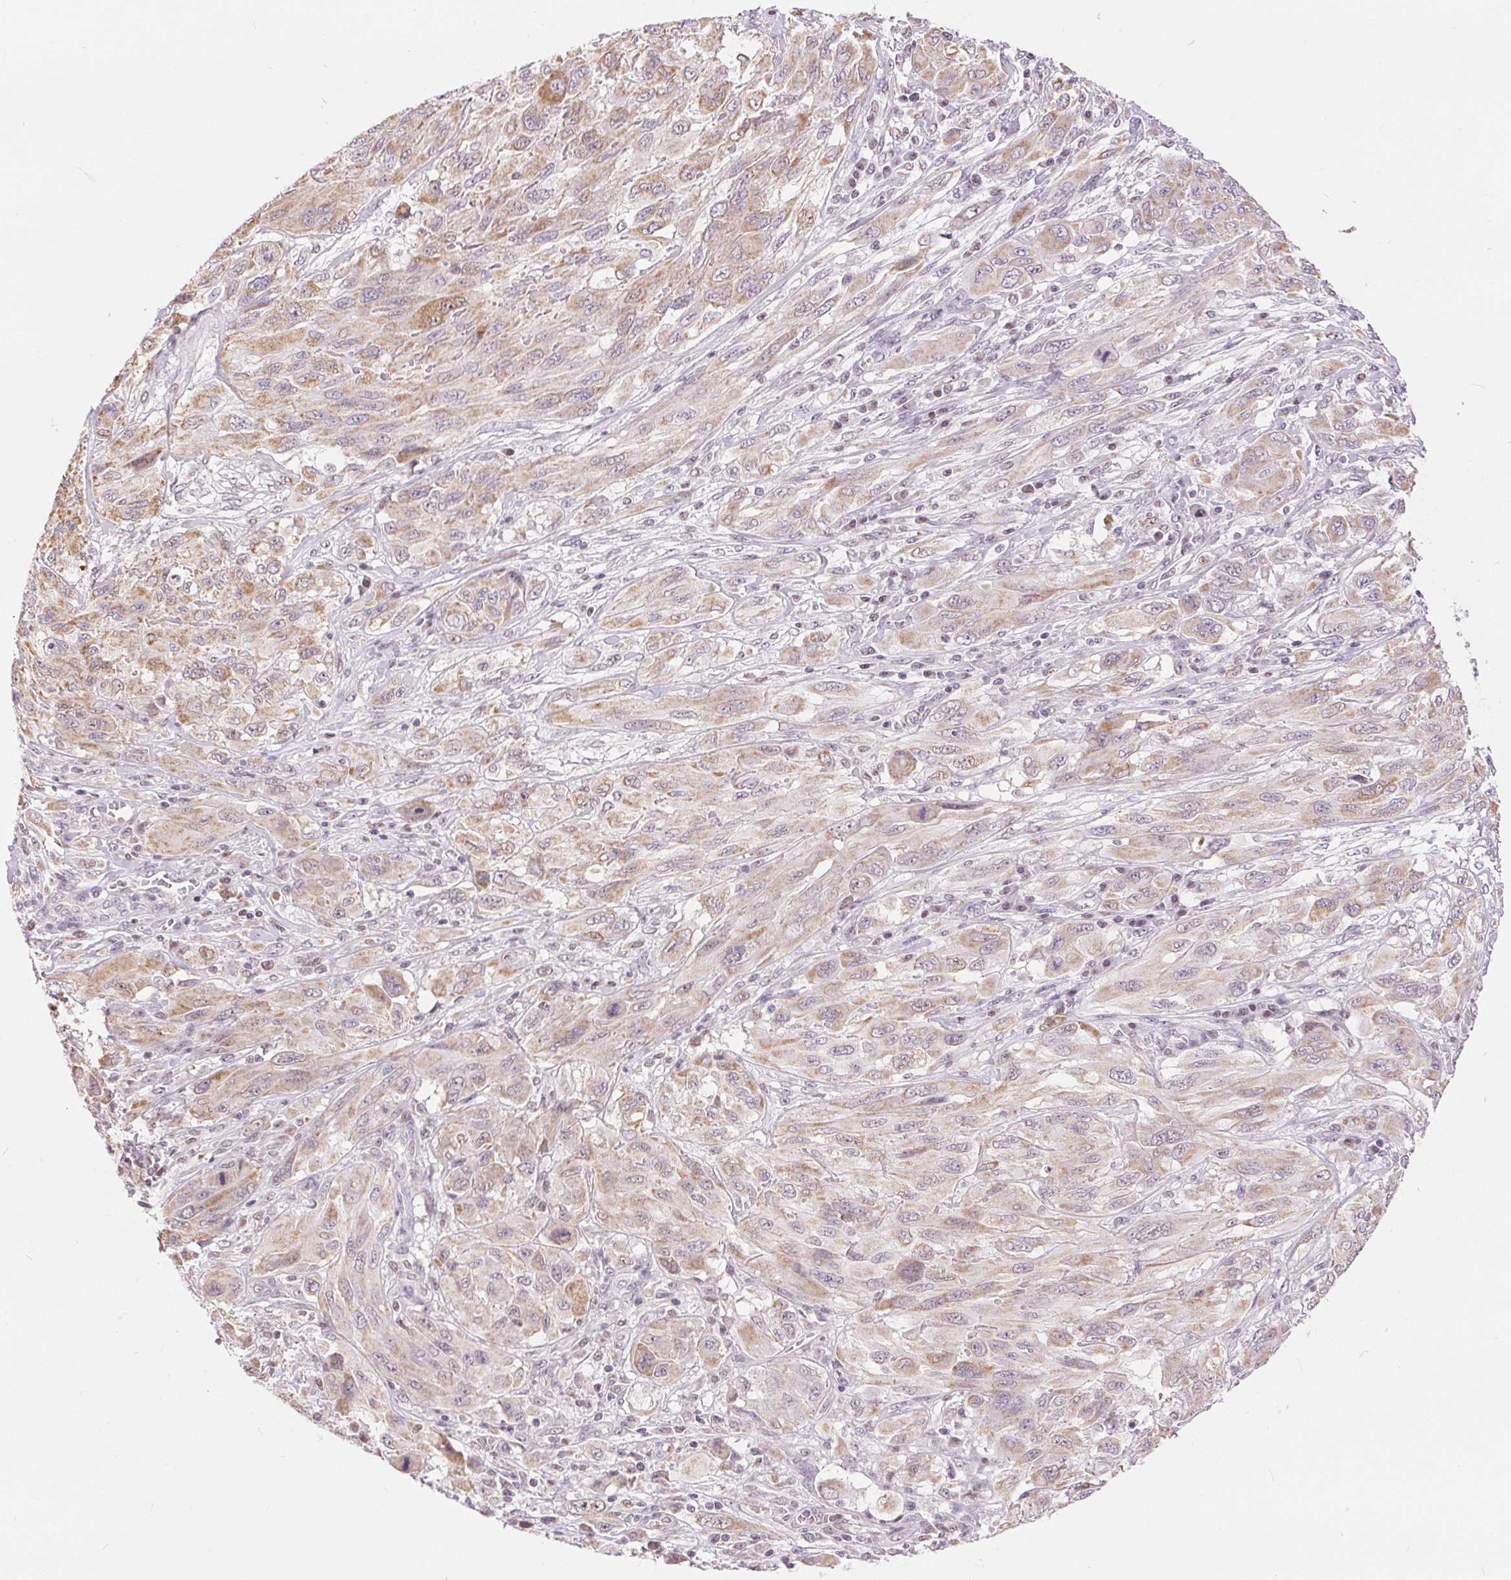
{"staining": {"intensity": "weak", "quantity": "25%-75%", "location": "cytoplasmic/membranous"}, "tissue": "melanoma", "cell_type": "Tumor cells", "image_type": "cancer", "snomed": [{"axis": "morphology", "description": "Malignant melanoma, NOS"}, {"axis": "topography", "description": "Skin"}], "caption": "Immunohistochemistry (IHC) of human malignant melanoma reveals low levels of weak cytoplasmic/membranous positivity in about 25%-75% of tumor cells. The protein is shown in brown color, while the nuclei are stained blue.", "gene": "POU2F2", "patient": {"sex": "female", "age": 91}}